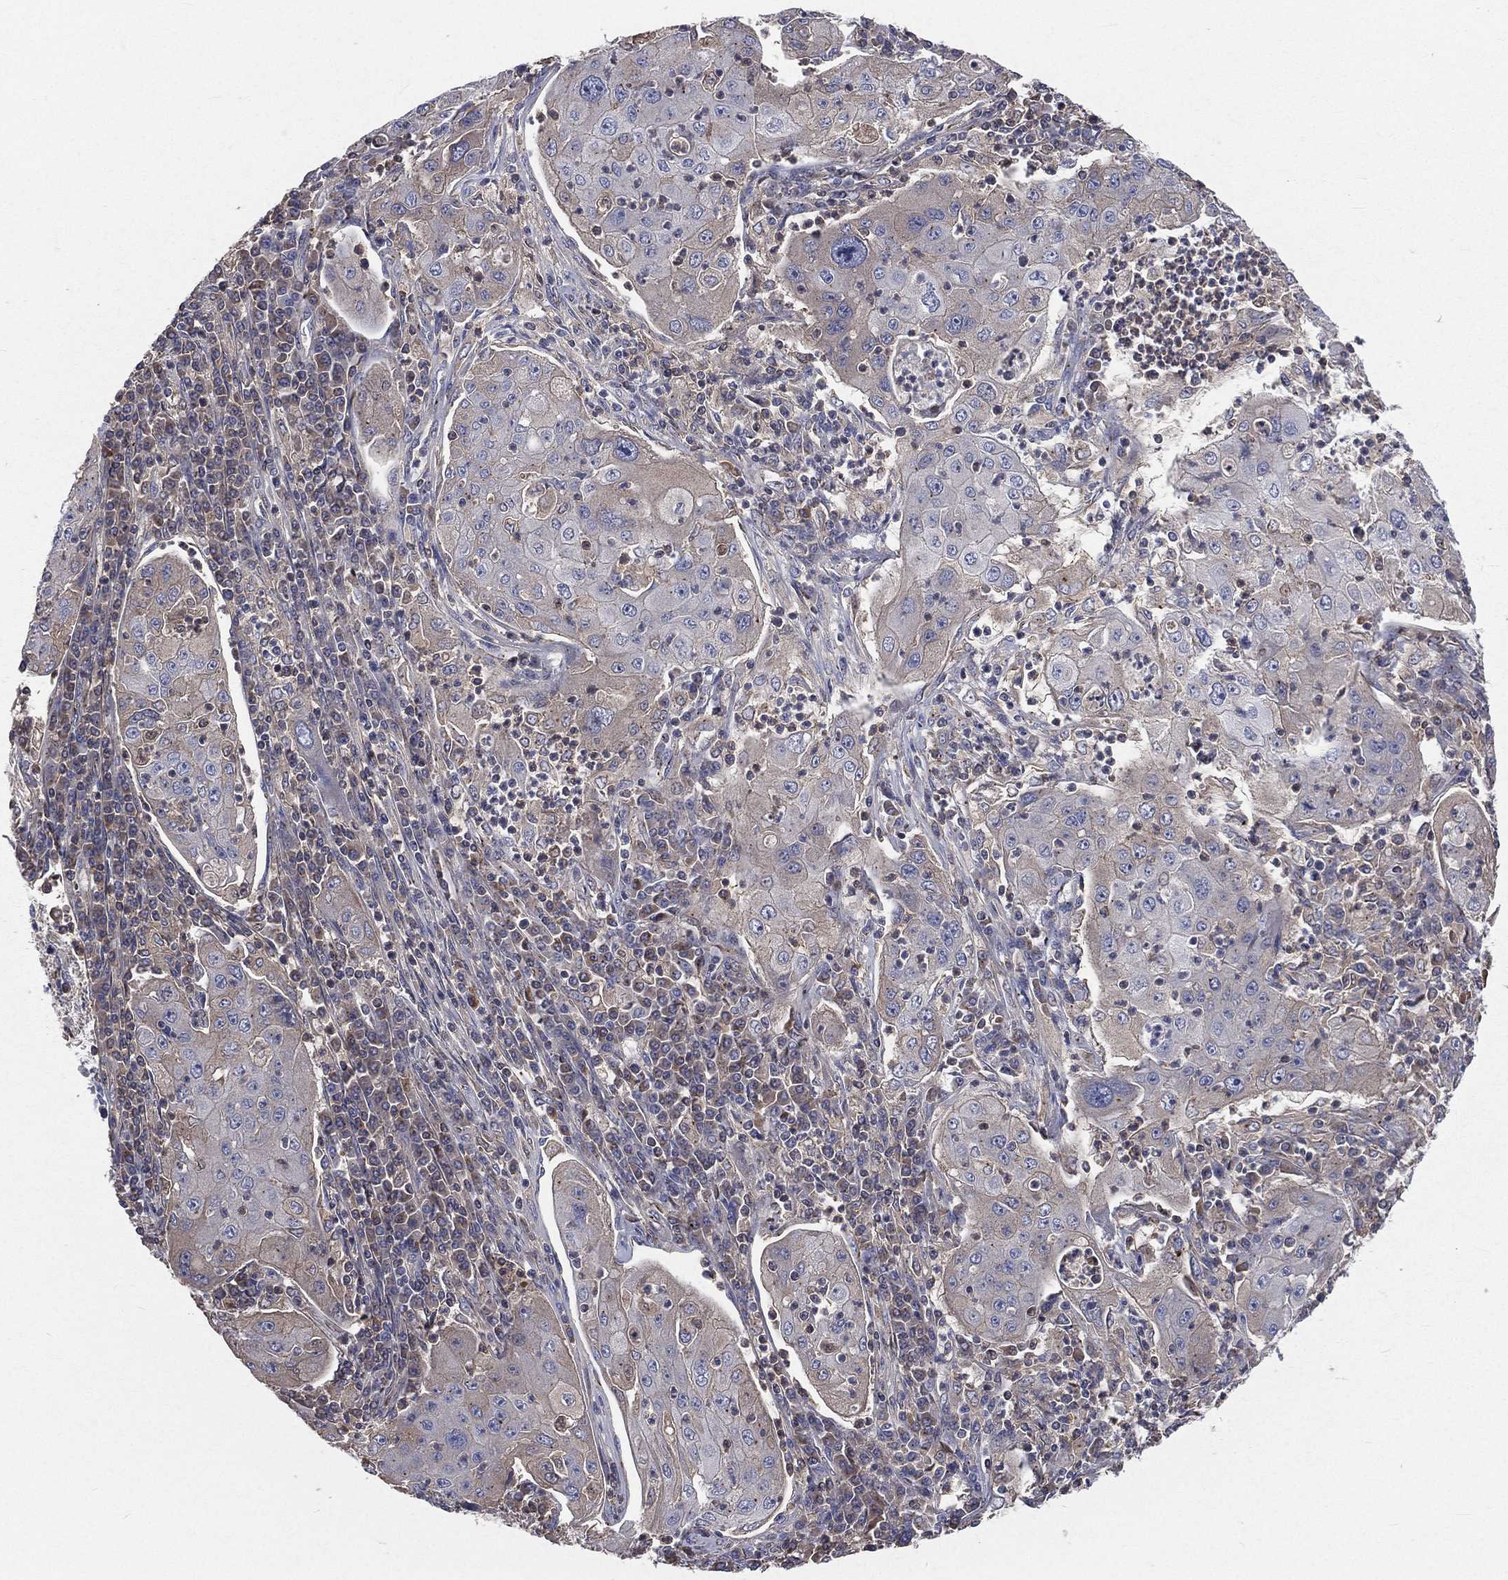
{"staining": {"intensity": "negative", "quantity": "none", "location": "none"}, "tissue": "lung cancer", "cell_type": "Tumor cells", "image_type": "cancer", "snomed": [{"axis": "morphology", "description": "Squamous cell carcinoma, NOS"}, {"axis": "topography", "description": "Lung"}], "caption": "An image of squamous cell carcinoma (lung) stained for a protein demonstrates no brown staining in tumor cells.", "gene": "CROCC", "patient": {"sex": "female", "age": 59}}